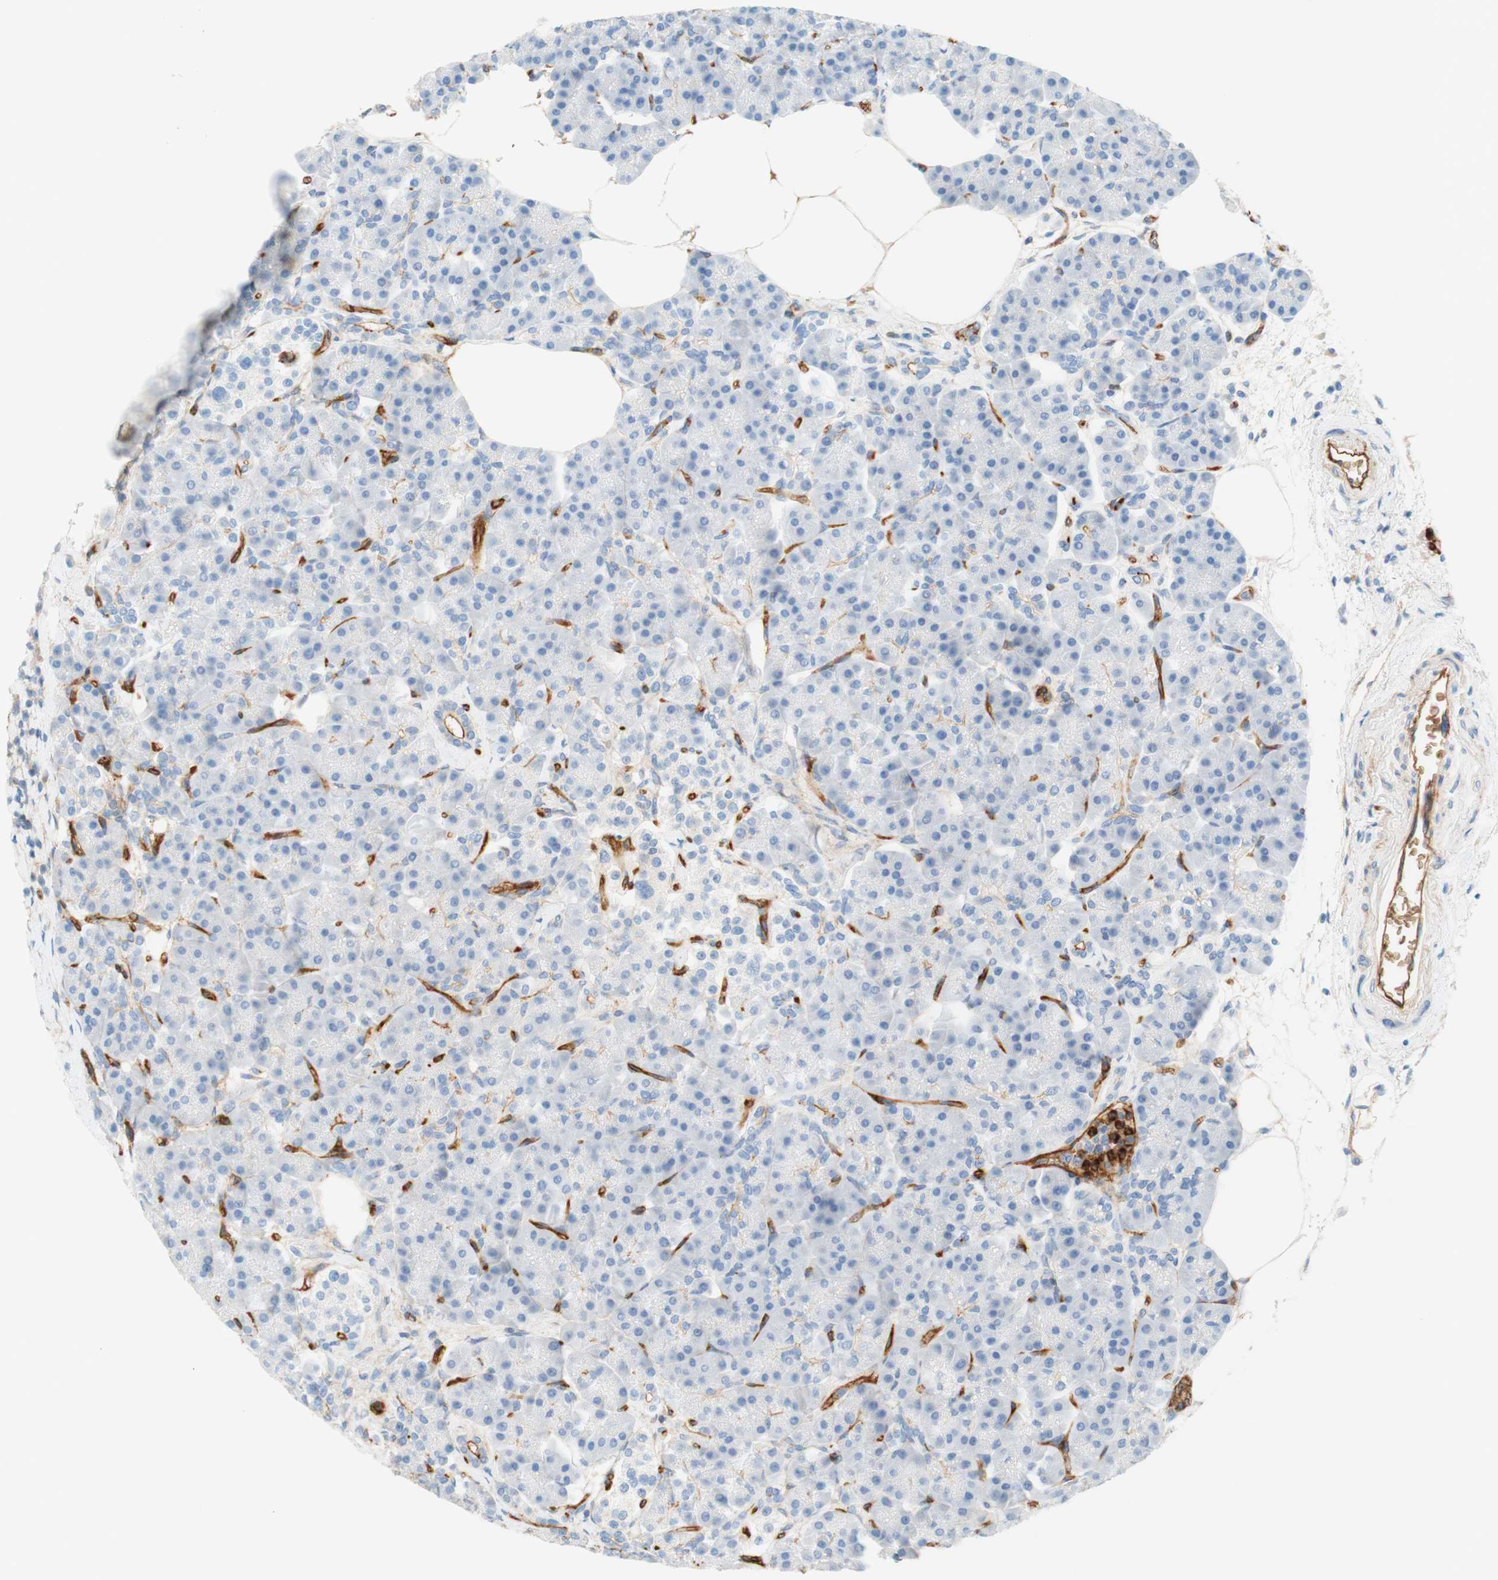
{"staining": {"intensity": "negative", "quantity": "none", "location": "none"}, "tissue": "pancreas", "cell_type": "Exocrine glandular cells", "image_type": "normal", "snomed": [{"axis": "morphology", "description": "Normal tissue, NOS"}, {"axis": "topography", "description": "Pancreas"}], "caption": "Immunohistochemistry (IHC) of benign pancreas shows no expression in exocrine glandular cells. Nuclei are stained in blue.", "gene": "STOM", "patient": {"sex": "female", "age": 70}}